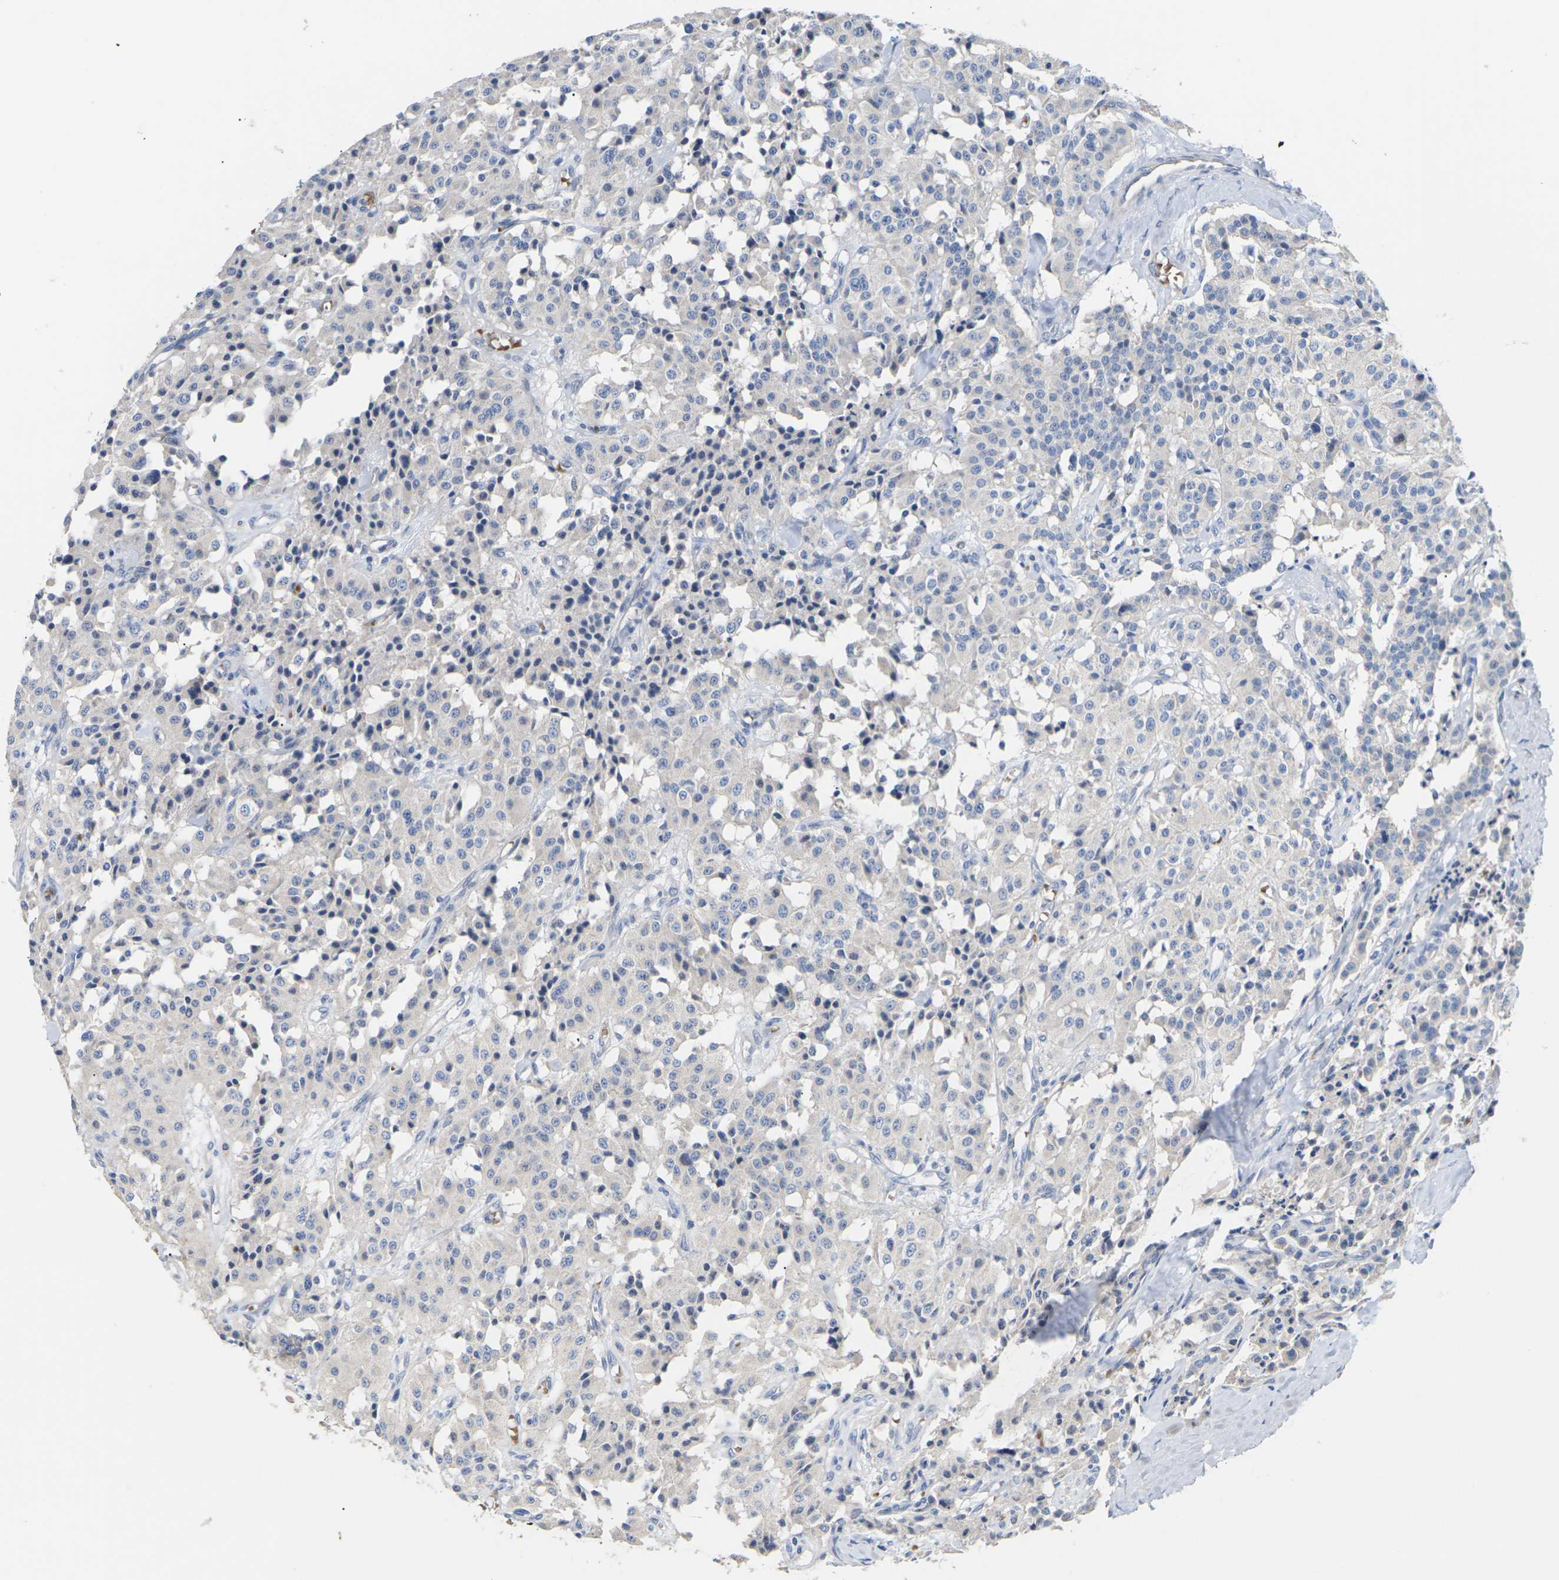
{"staining": {"intensity": "negative", "quantity": "none", "location": "none"}, "tissue": "carcinoid", "cell_type": "Tumor cells", "image_type": "cancer", "snomed": [{"axis": "morphology", "description": "Carcinoid, malignant, NOS"}, {"axis": "topography", "description": "Lung"}], "caption": "There is no significant staining in tumor cells of carcinoid.", "gene": "TMCO4", "patient": {"sex": "male", "age": 30}}